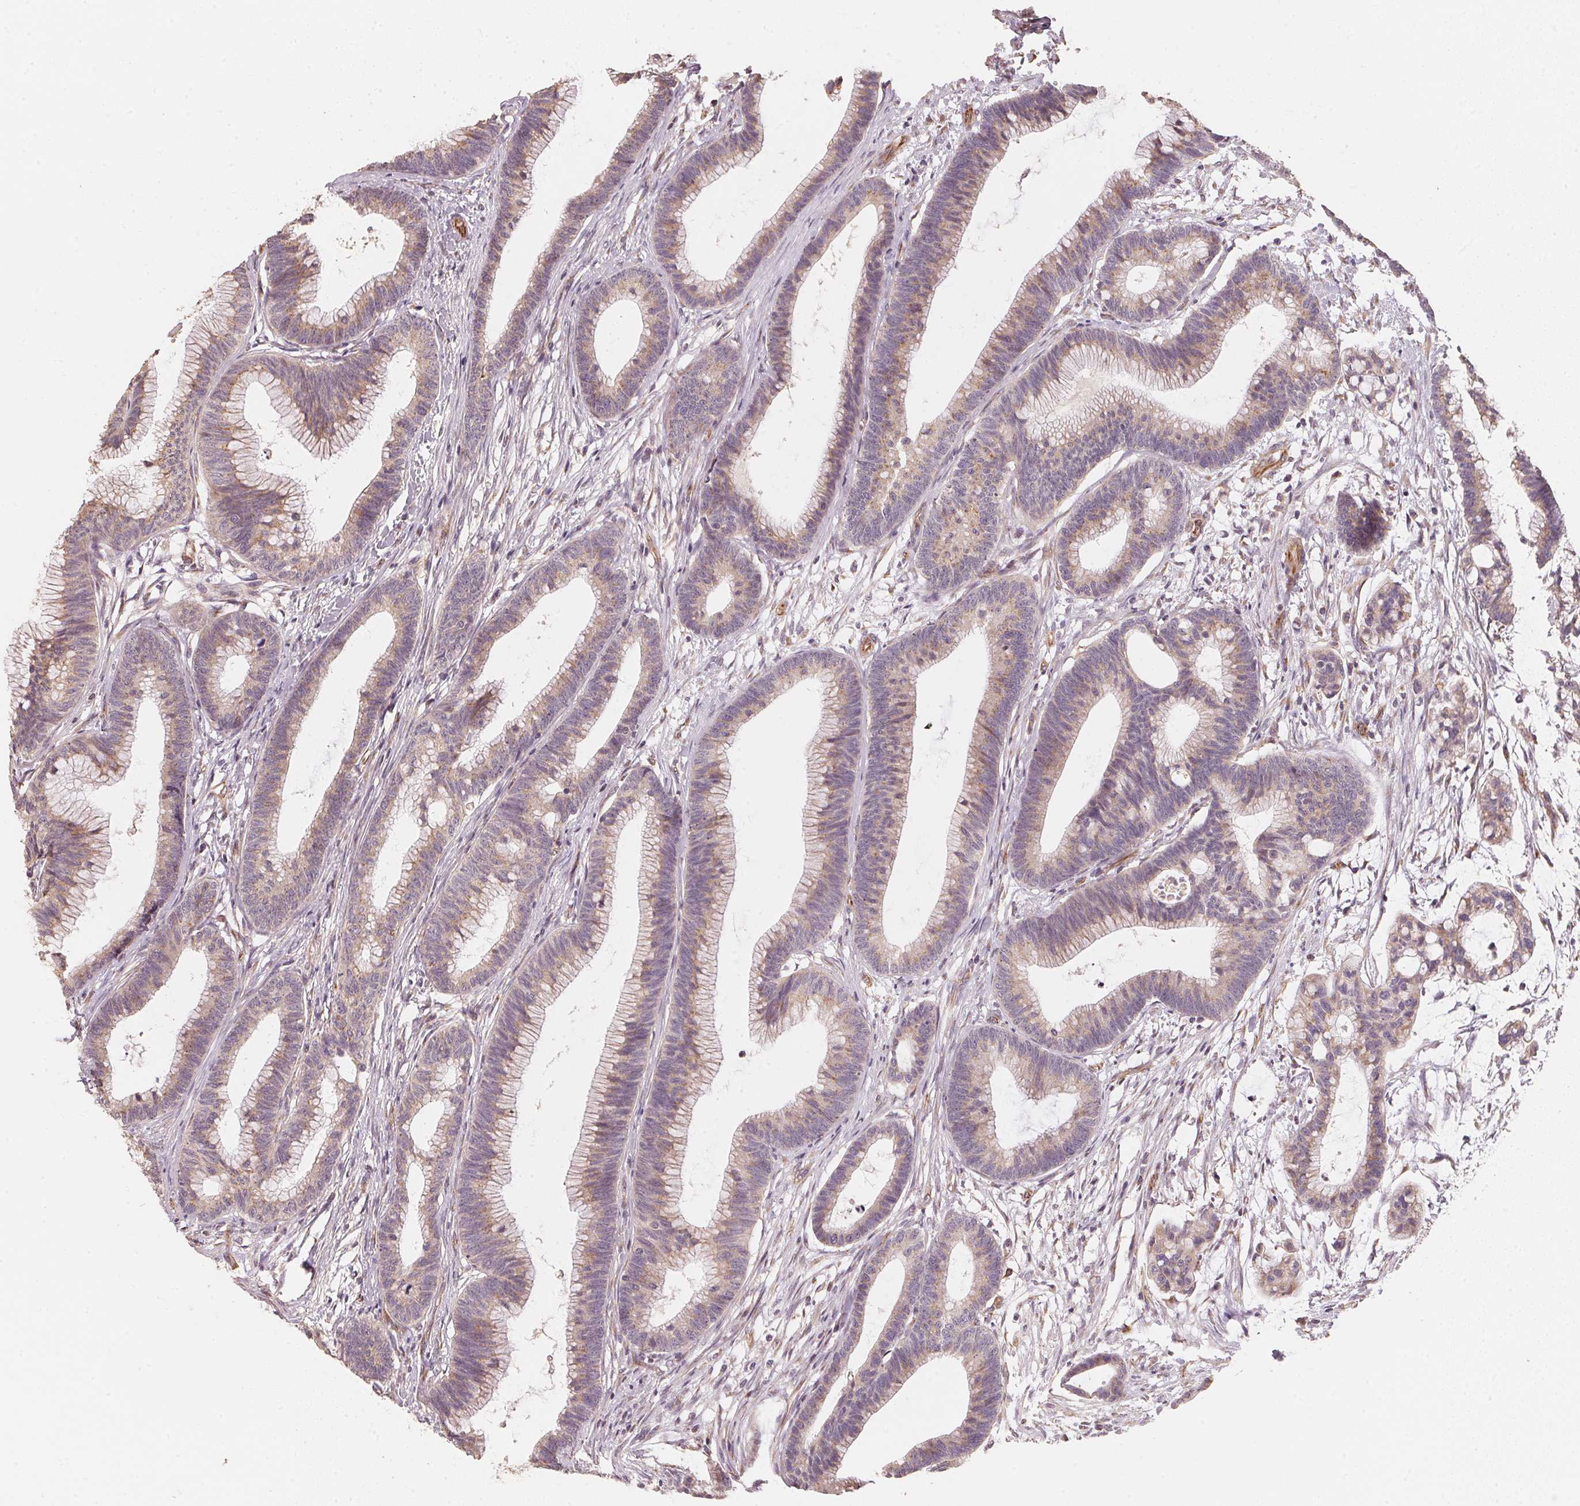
{"staining": {"intensity": "weak", "quantity": "25%-75%", "location": "cytoplasmic/membranous"}, "tissue": "colorectal cancer", "cell_type": "Tumor cells", "image_type": "cancer", "snomed": [{"axis": "morphology", "description": "Adenocarcinoma, NOS"}, {"axis": "topography", "description": "Colon"}], "caption": "Protein expression analysis of adenocarcinoma (colorectal) reveals weak cytoplasmic/membranous staining in approximately 25%-75% of tumor cells.", "gene": "TSPAN12", "patient": {"sex": "female", "age": 78}}